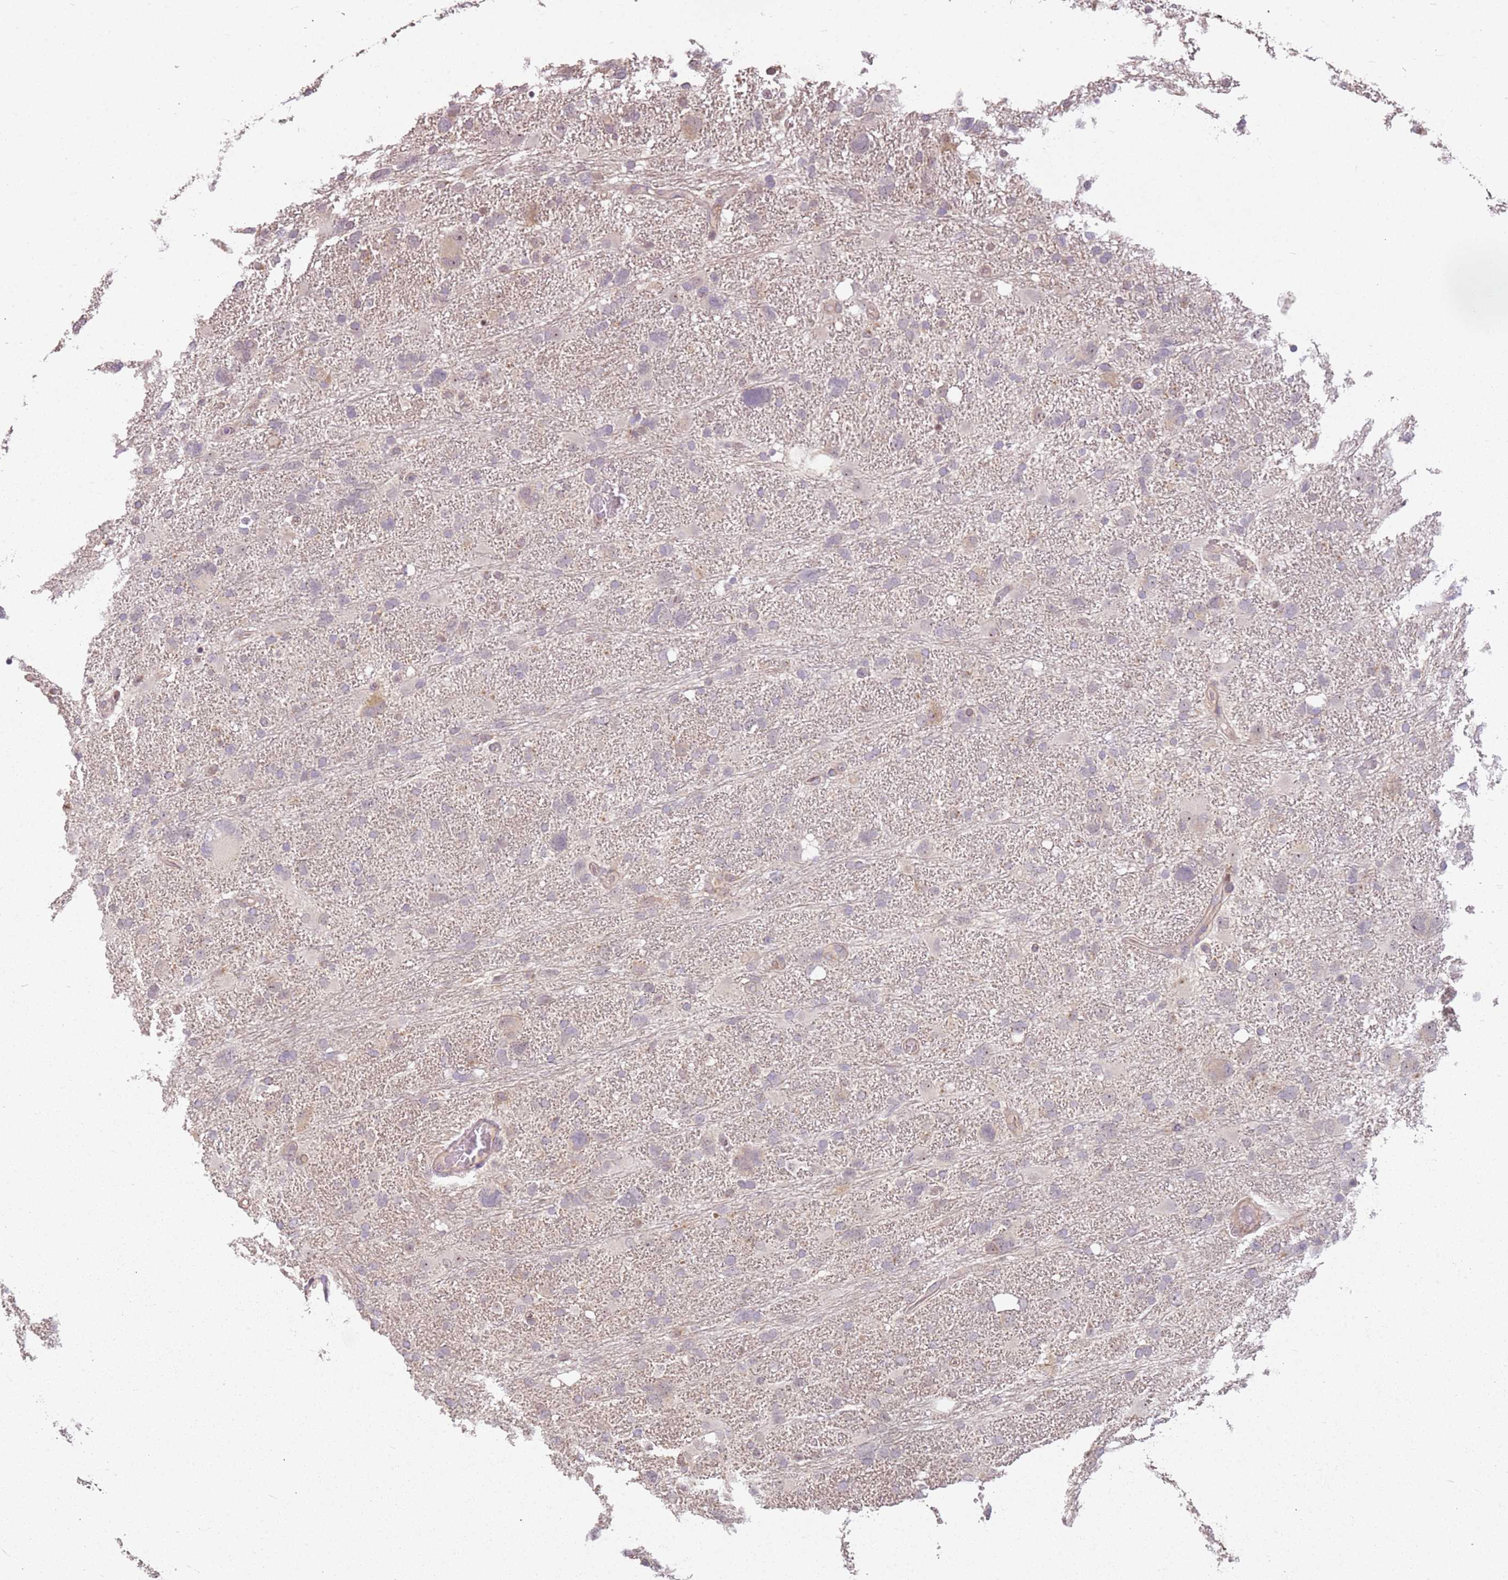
{"staining": {"intensity": "negative", "quantity": "none", "location": "none"}, "tissue": "glioma", "cell_type": "Tumor cells", "image_type": "cancer", "snomed": [{"axis": "morphology", "description": "Glioma, malignant, High grade"}, {"axis": "topography", "description": "Brain"}], "caption": "Tumor cells show no significant positivity in glioma. (DAB IHC with hematoxylin counter stain).", "gene": "CHURC1", "patient": {"sex": "male", "age": 61}}